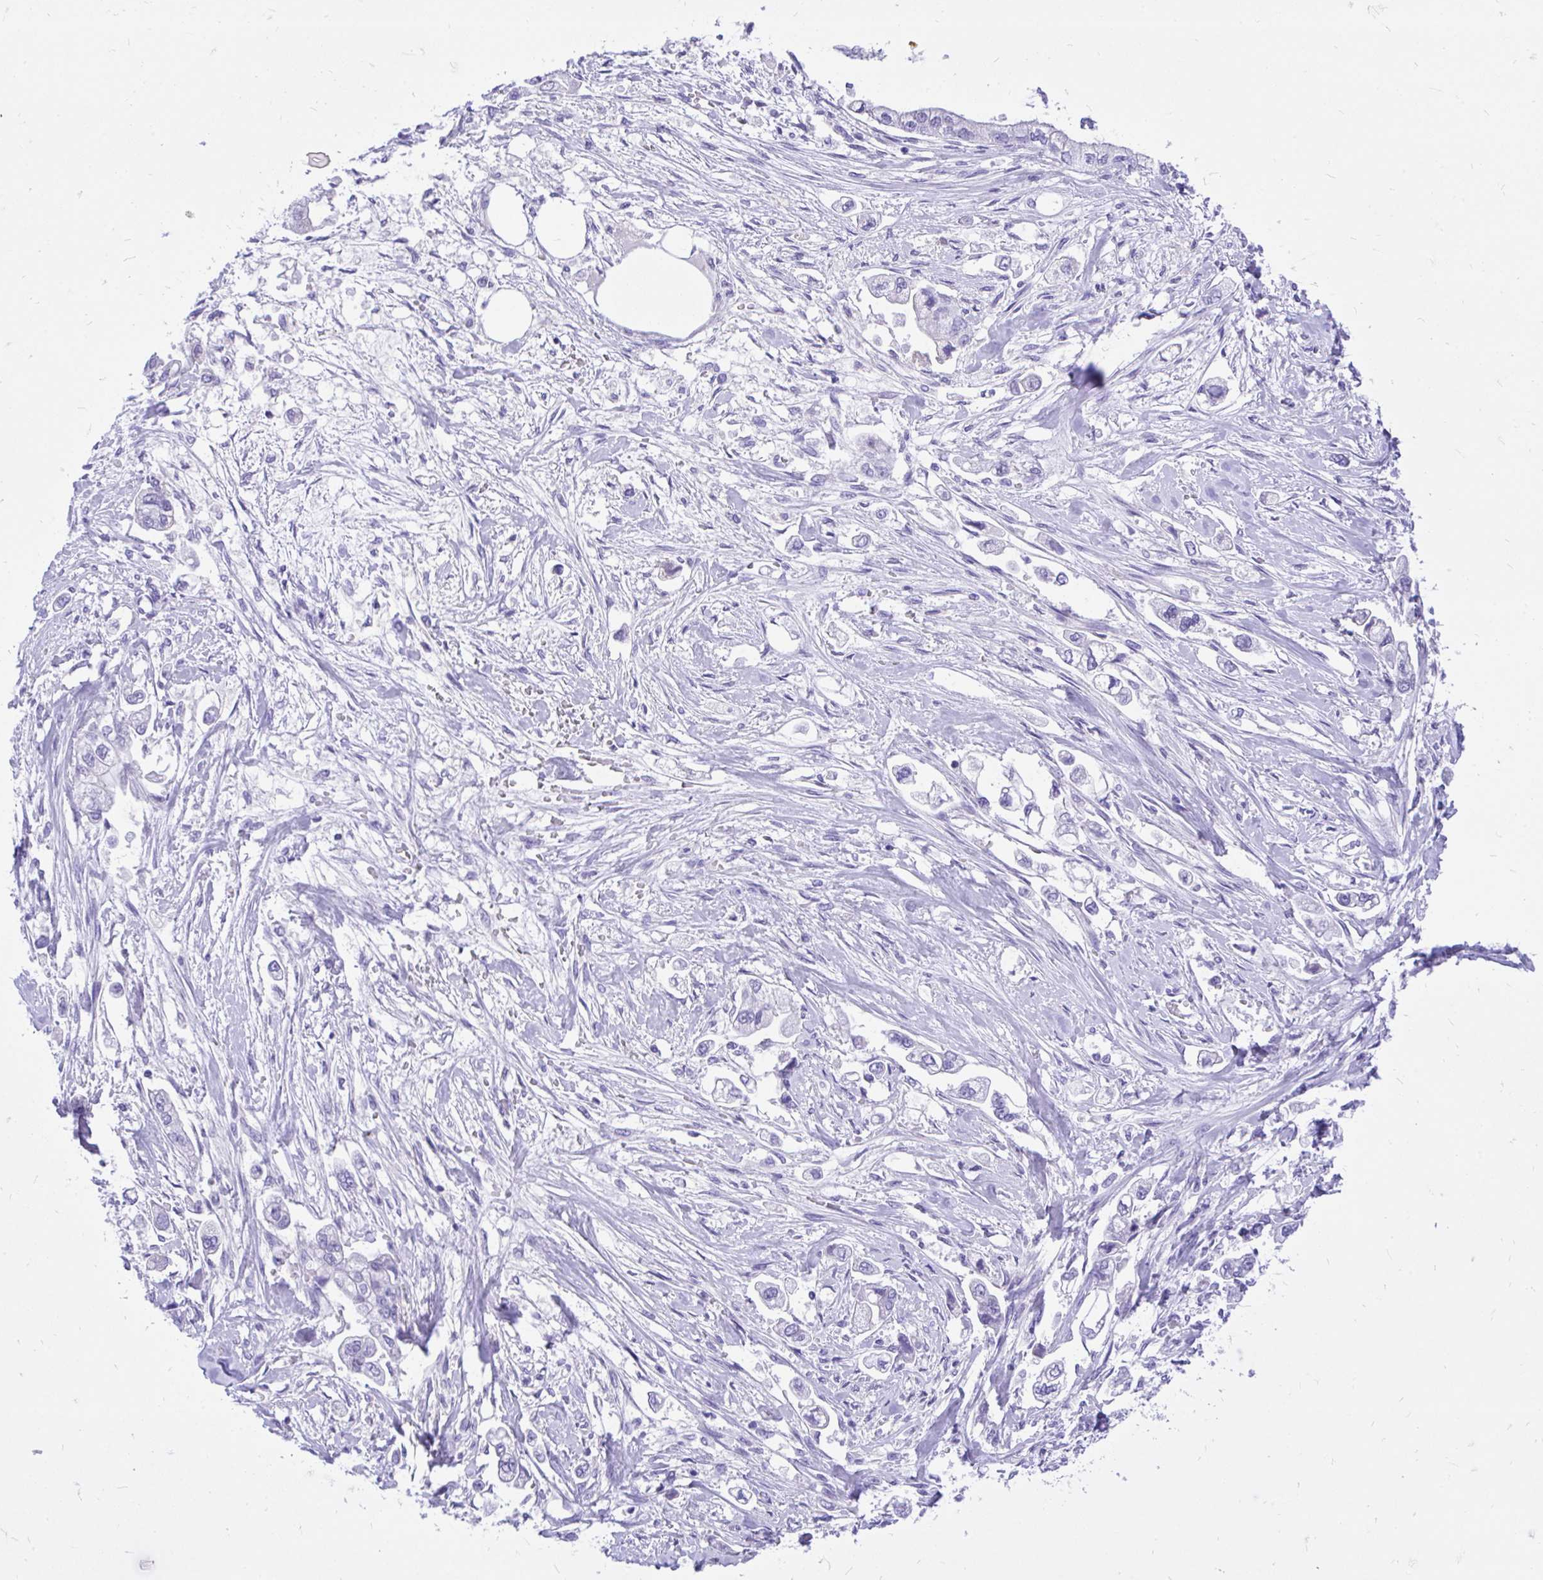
{"staining": {"intensity": "negative", "quantity": "none", "location": "none"}, "tissue": "stomach cancer", "cell_type": "Tumor cells", "image_type": "cancer", "snomed": [{"axis": "morphology", "description": "Adenocarcinoma, NOS"}, {"axis": "topography", "description": "Stomach"}], "caption": "Stomach cancer stained for a protein using IHC shows no staining tumor cells.", "gene": "MON1A", "patient": {"sex": "male", "age": 62}}